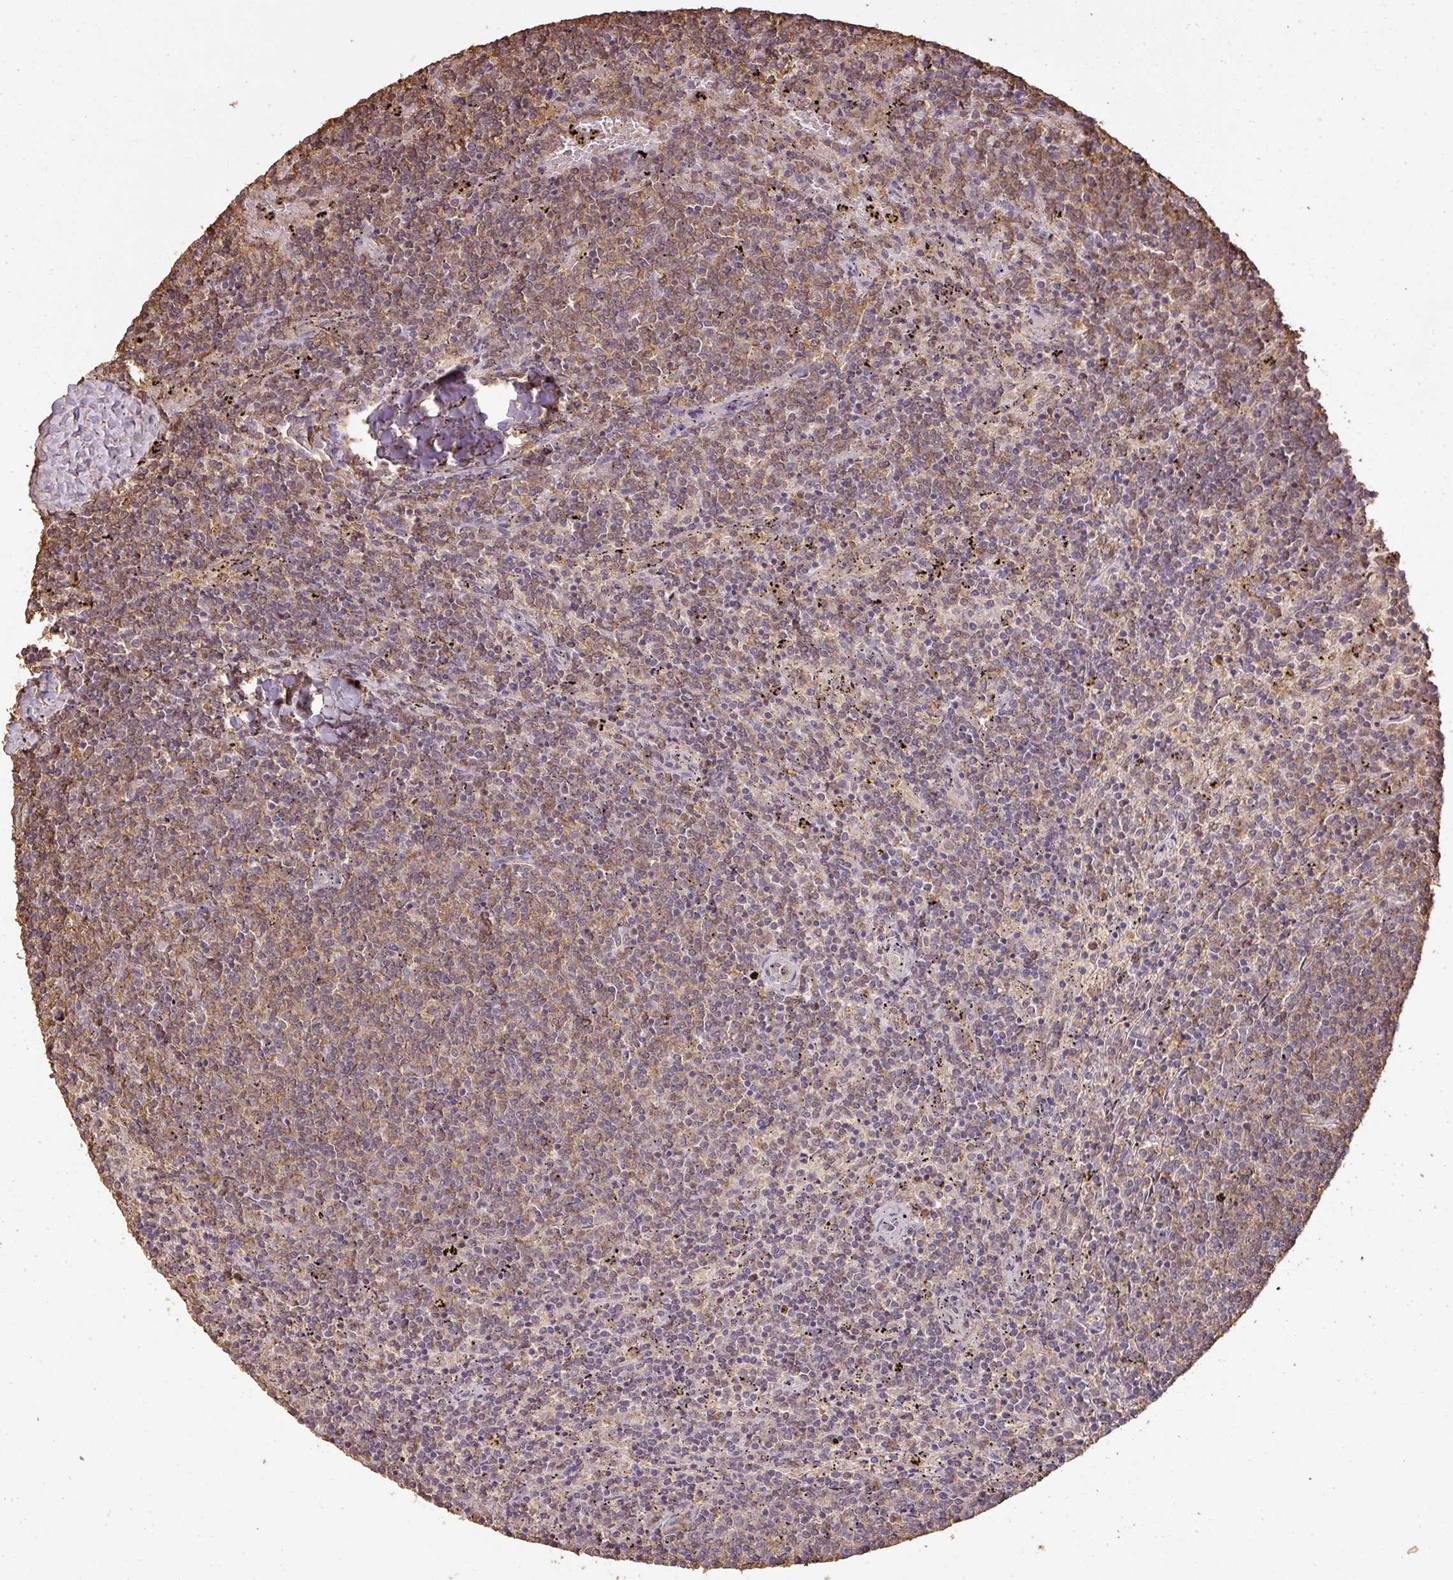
{"staining": {"intensity": "moderate", "quantity": "25%-75%", "location": "cytoplasmic/membranous"}, "tissue": "lymphoma", "cell_type": "Tumor cells", "image_type": "cancer", "snomed": [{"axis": "morphology", "description": "Malignant lymphoma, non-Hodgkin's type, Low grade"}, {"axis": "topography", "description": "Spleen"}], "caption": "This image reveals immunohistochemistry staining of human malignant lymphoma, non-Hodgkin's type (low-grade), with medium moderate cytoplasmic/membranous staining in about 25%-75% of tumor cells.", "gene": "ATAT1", "patient": {"sex": "female", "age": 50}}